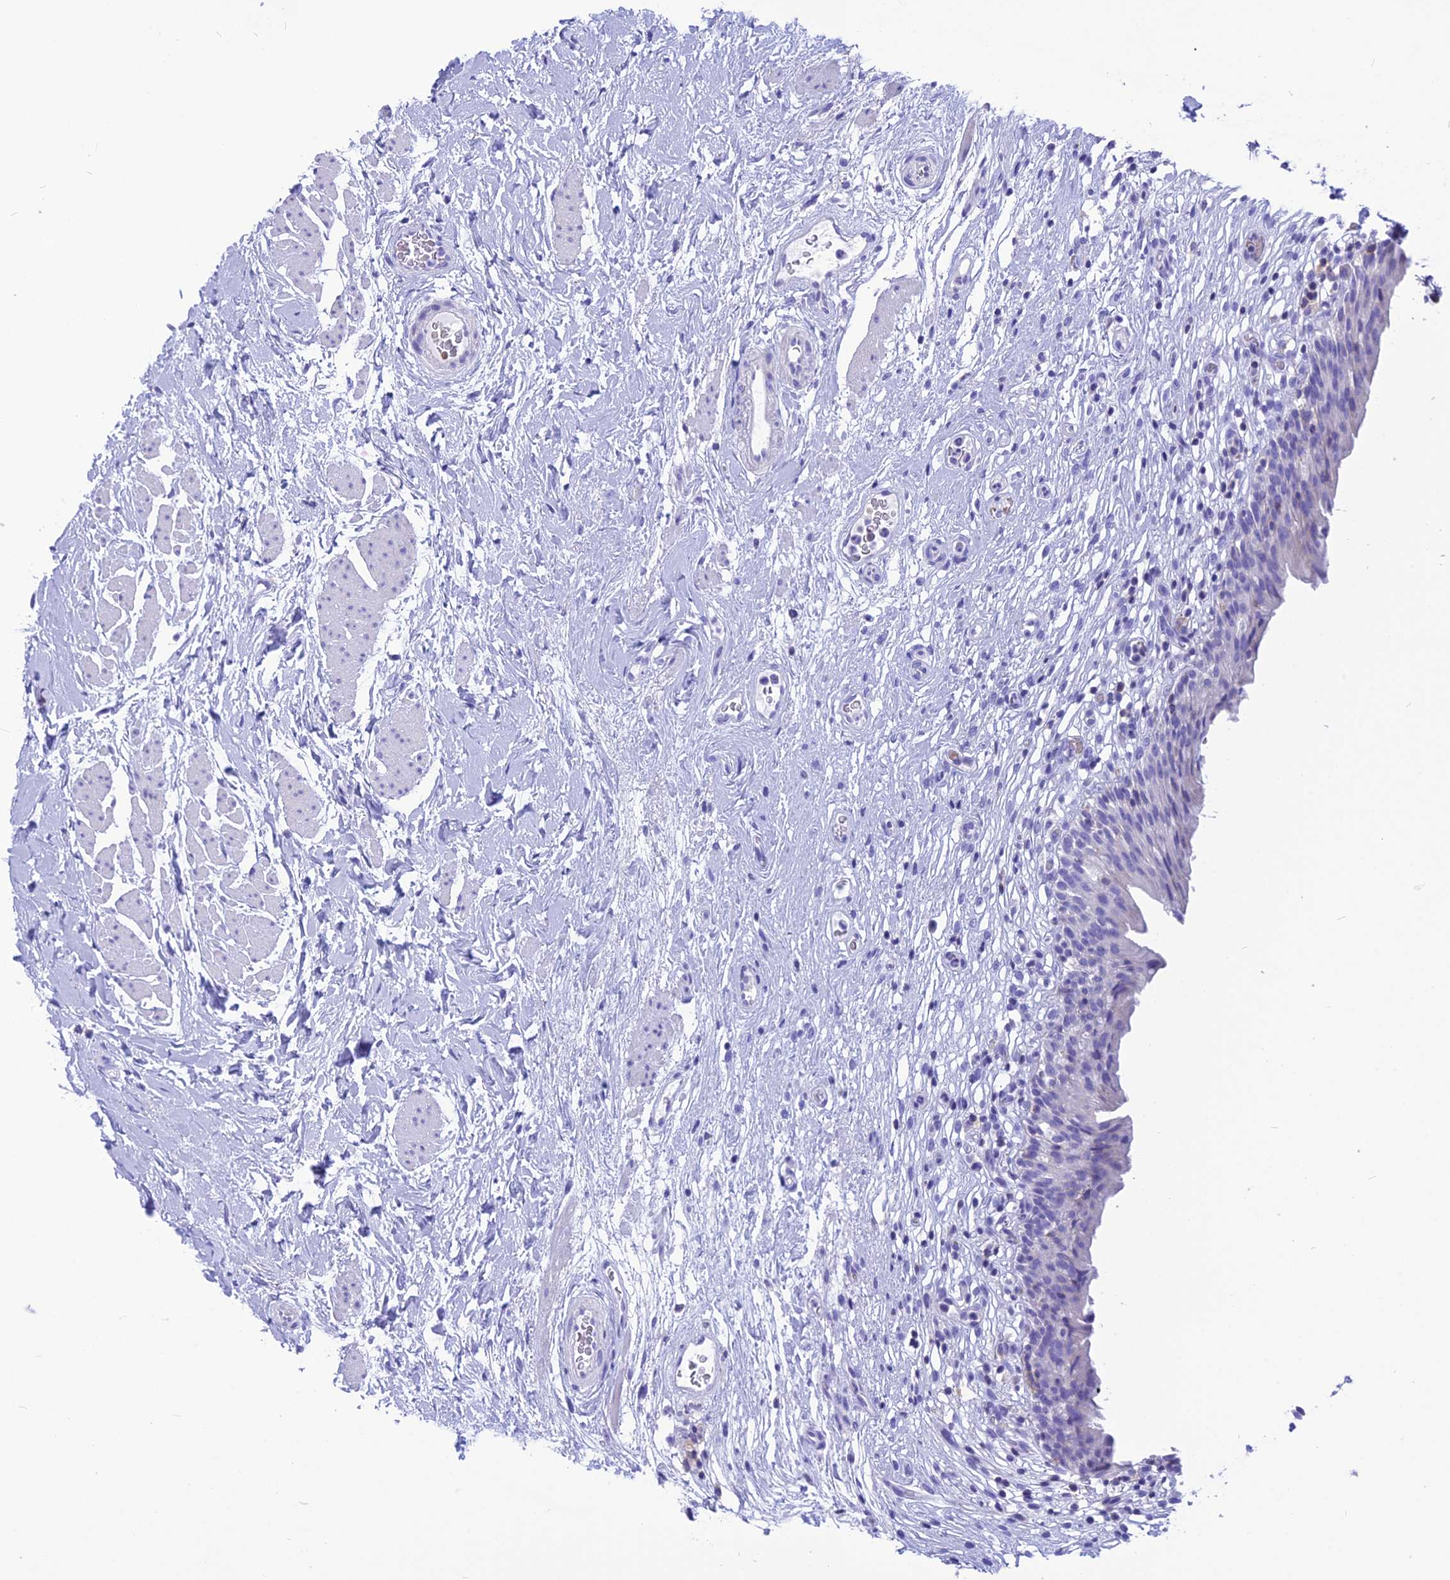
{"staining": {"intensity": "negative", "quantity": "none", "location": "none"}, "tissue": "urinary bladder", "cell_type": "Urothelial cells", "image_type": "normal", "snomed": [{"axis": "morphology", "description": "Normal tissue, NOS"}, {"axis": "morphology", "description": "Inflammation, NOS"}, {"axis": "topography", "description": "Urinary bladder"}], "caption": "This photomicrograph is of benign urinary bladder stained with IHC to label a protein in brown with the nuclei are counter-stained blue. There is no positivity in urothelial cells. (Brightfield microscopy of DAB immunohistochemistry (IHC) at high magnification).", "gene": "GLYATL1B", "patient": {"sex": "male", "age": 63}}